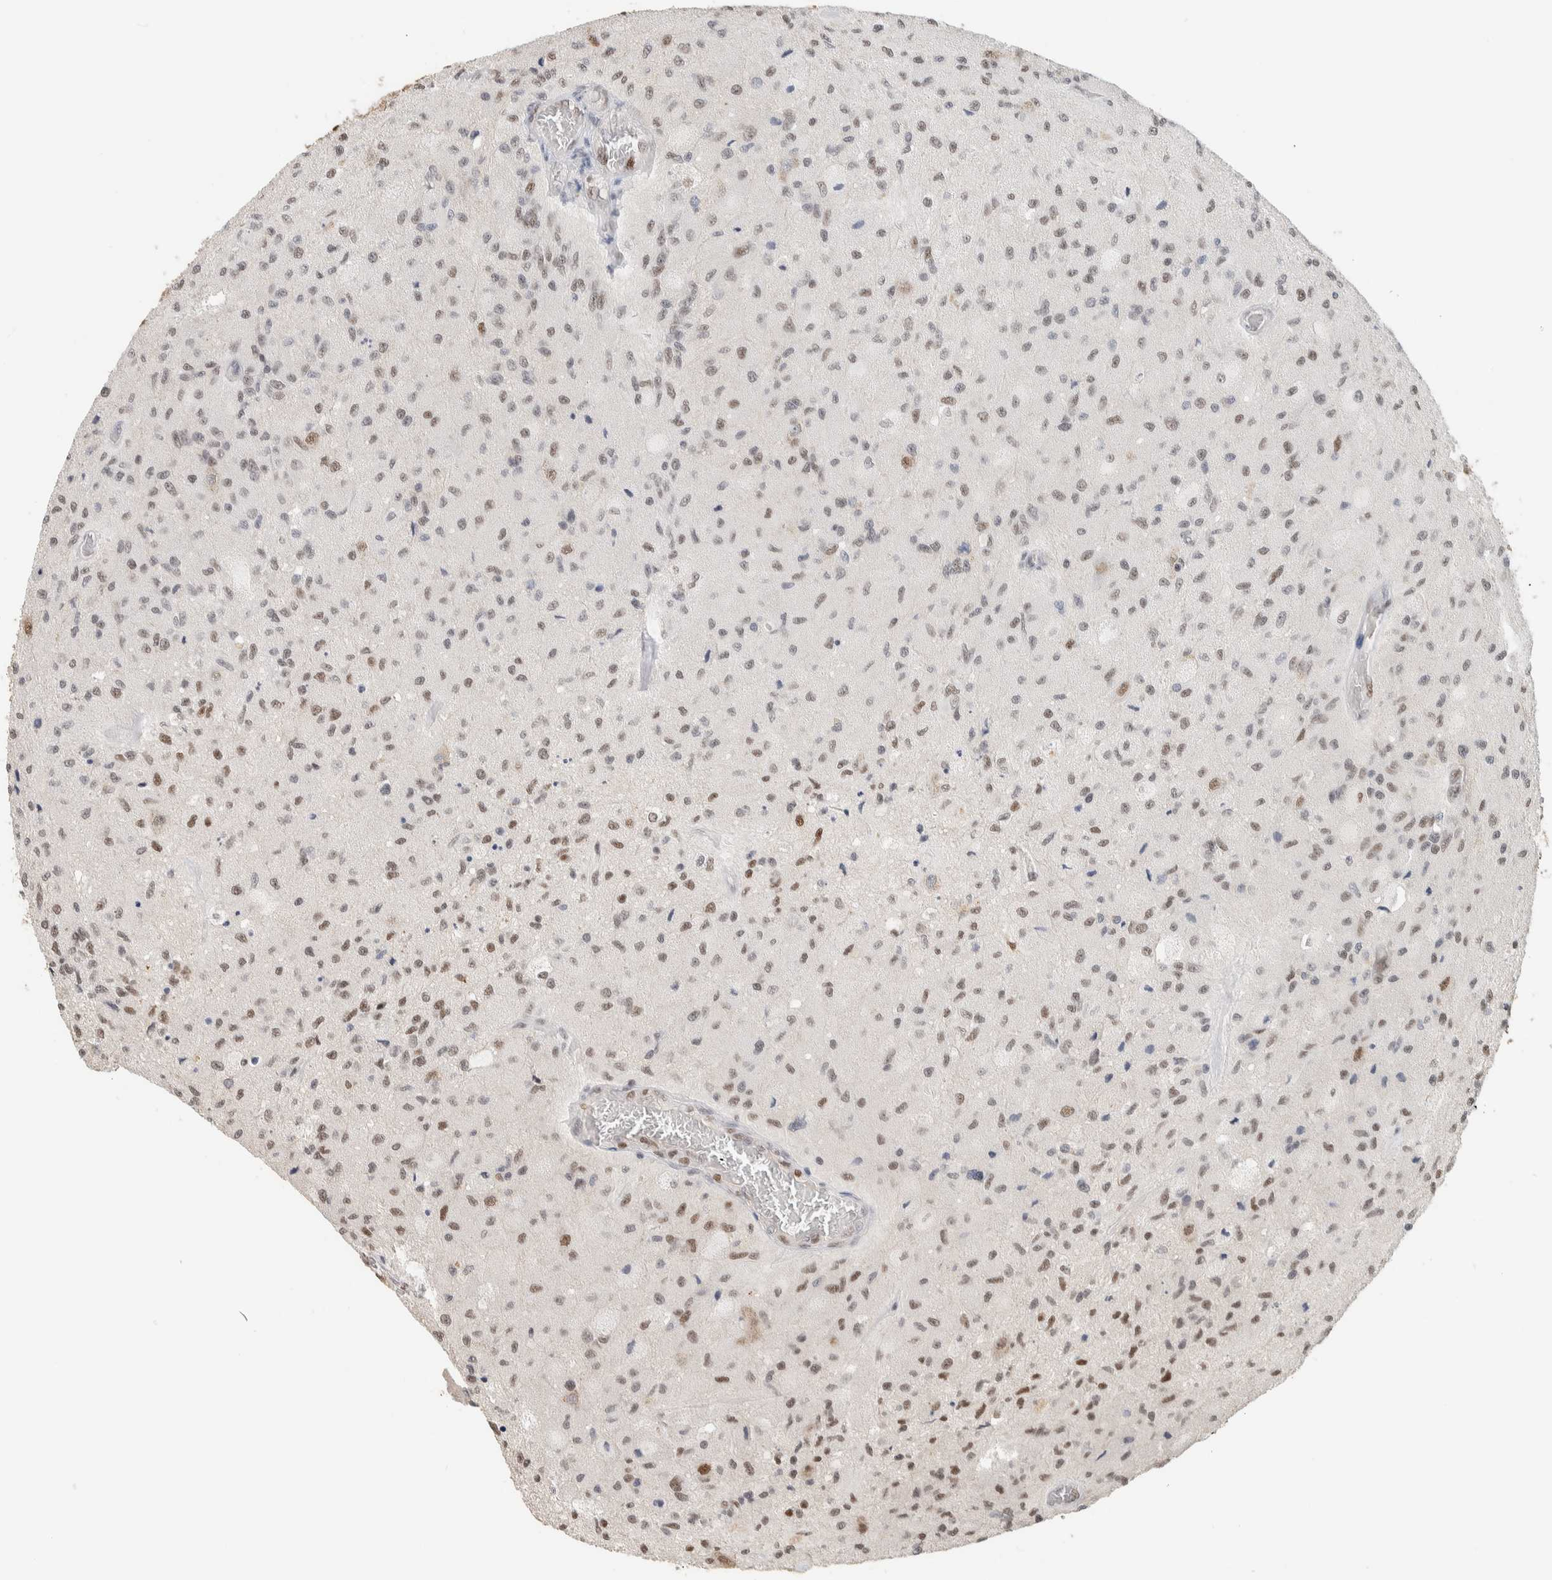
{"staining": {"intensity": "weak", "quantity": ">75%", "location": "nuclear"}, "tissue": "glioma", "cell_type": "Tumor cells", "image_type": "cancer", "snomed": [{"axis": "morphology", "description": "Normal tissue, NOS"}, {"axis": "morphology", "description": "Glioma, malignant, High grade"}, {"axis": "topography", "description": "Cerebral cortex"}], "caption": "High-grade glioma (malignant) stained with a protein marker demonstrates weak staining in tumor cells.", "gene": "PUS7", "patient": {"sex": "male", "age": 77}}